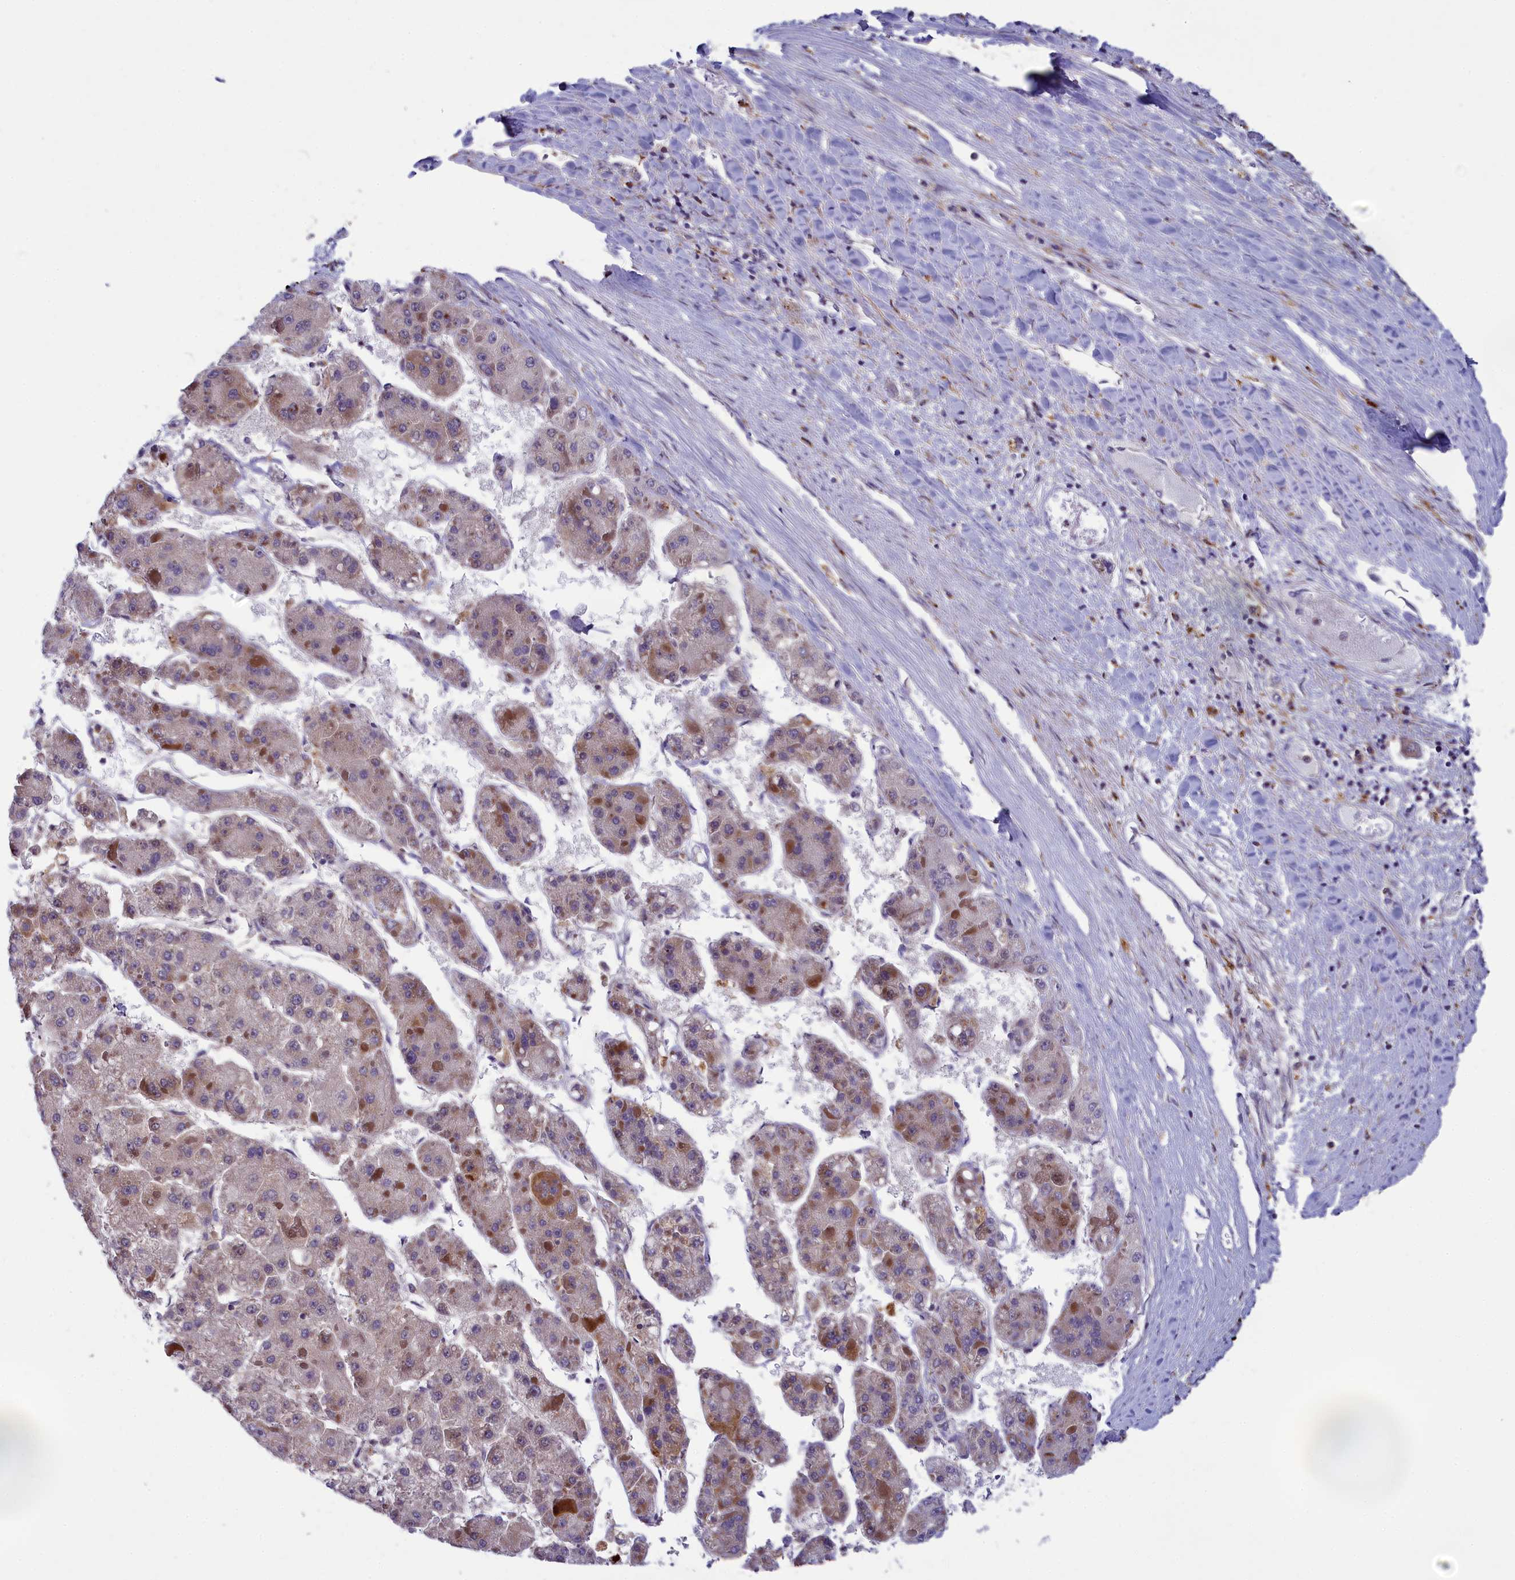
{"staining": {"intensity": "moderate", "quantity": "<25%", "location": "cytoplasmic/membranous"}, "tissue": "liver cancer", "cell_type": "Tumor cells", "image_type": "cancer", "snomed": [{"axis": "morphology", "description": "Carcinoma, Hepatocellular, NOS"}, {"axis": "topography", "description": "Liver"}], "caption": "Protein staining of hepatocellular carcinoma (liver) tissue demonstrates moderate cytoplasmic/membranous staining in about <25% of tumor cells. (Brightfield microscopy of DAB IHC at high magnification).", "gene": "BLTP2", "patient": {"sex": "female", "age": 73}}